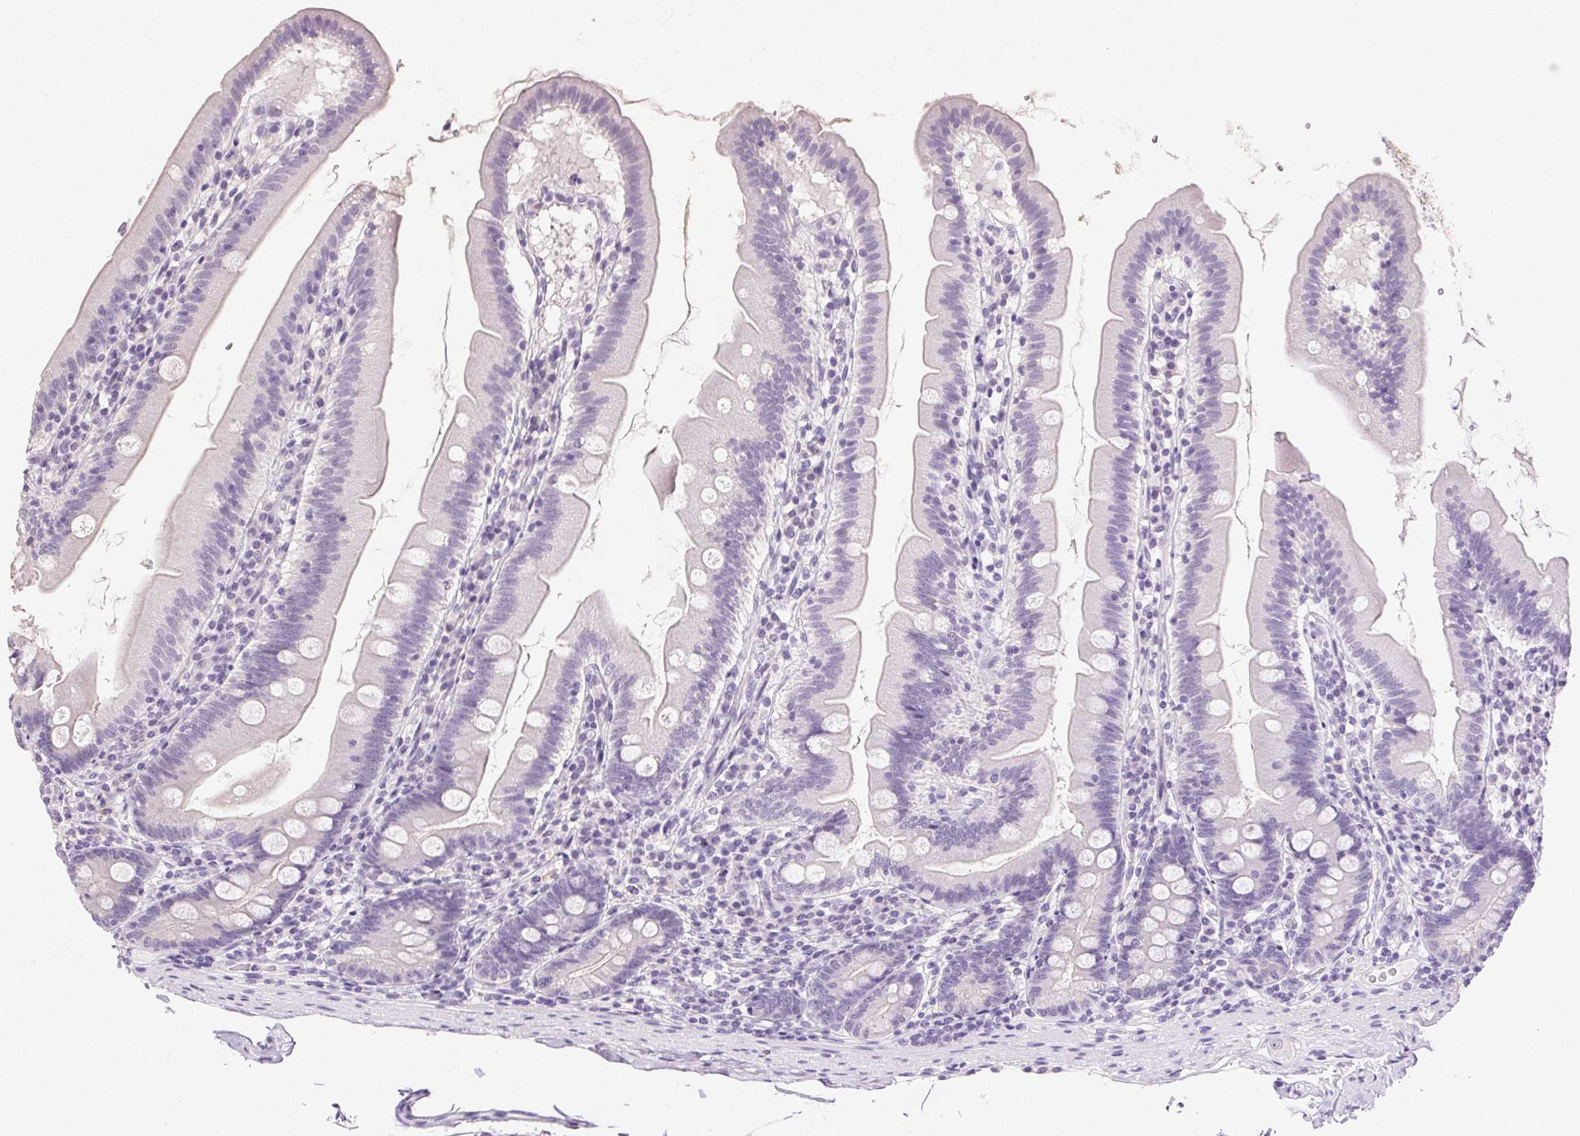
{"staining": {"intensity": "negative", "quantity": "none", "location": "none"}, "tissue": "duodenum", "cell_type": "Glandular cells", "image_type": "normal", "snomed": [{"axis": "morphology", "description": "Normal tissue, NOS"}, {"axis": "topography", "description": "Duodenum"}], "caption": "Unremarkable duodenum was stained to show a protein in brown. There is no significant positivity in glandular cells. (Brightfield microscopy of DAB (3,3'-diaminobenzidine) IHC at high magnification).", "gene": "CLDN10", "patient": {"sex": "female", "age": 67}}